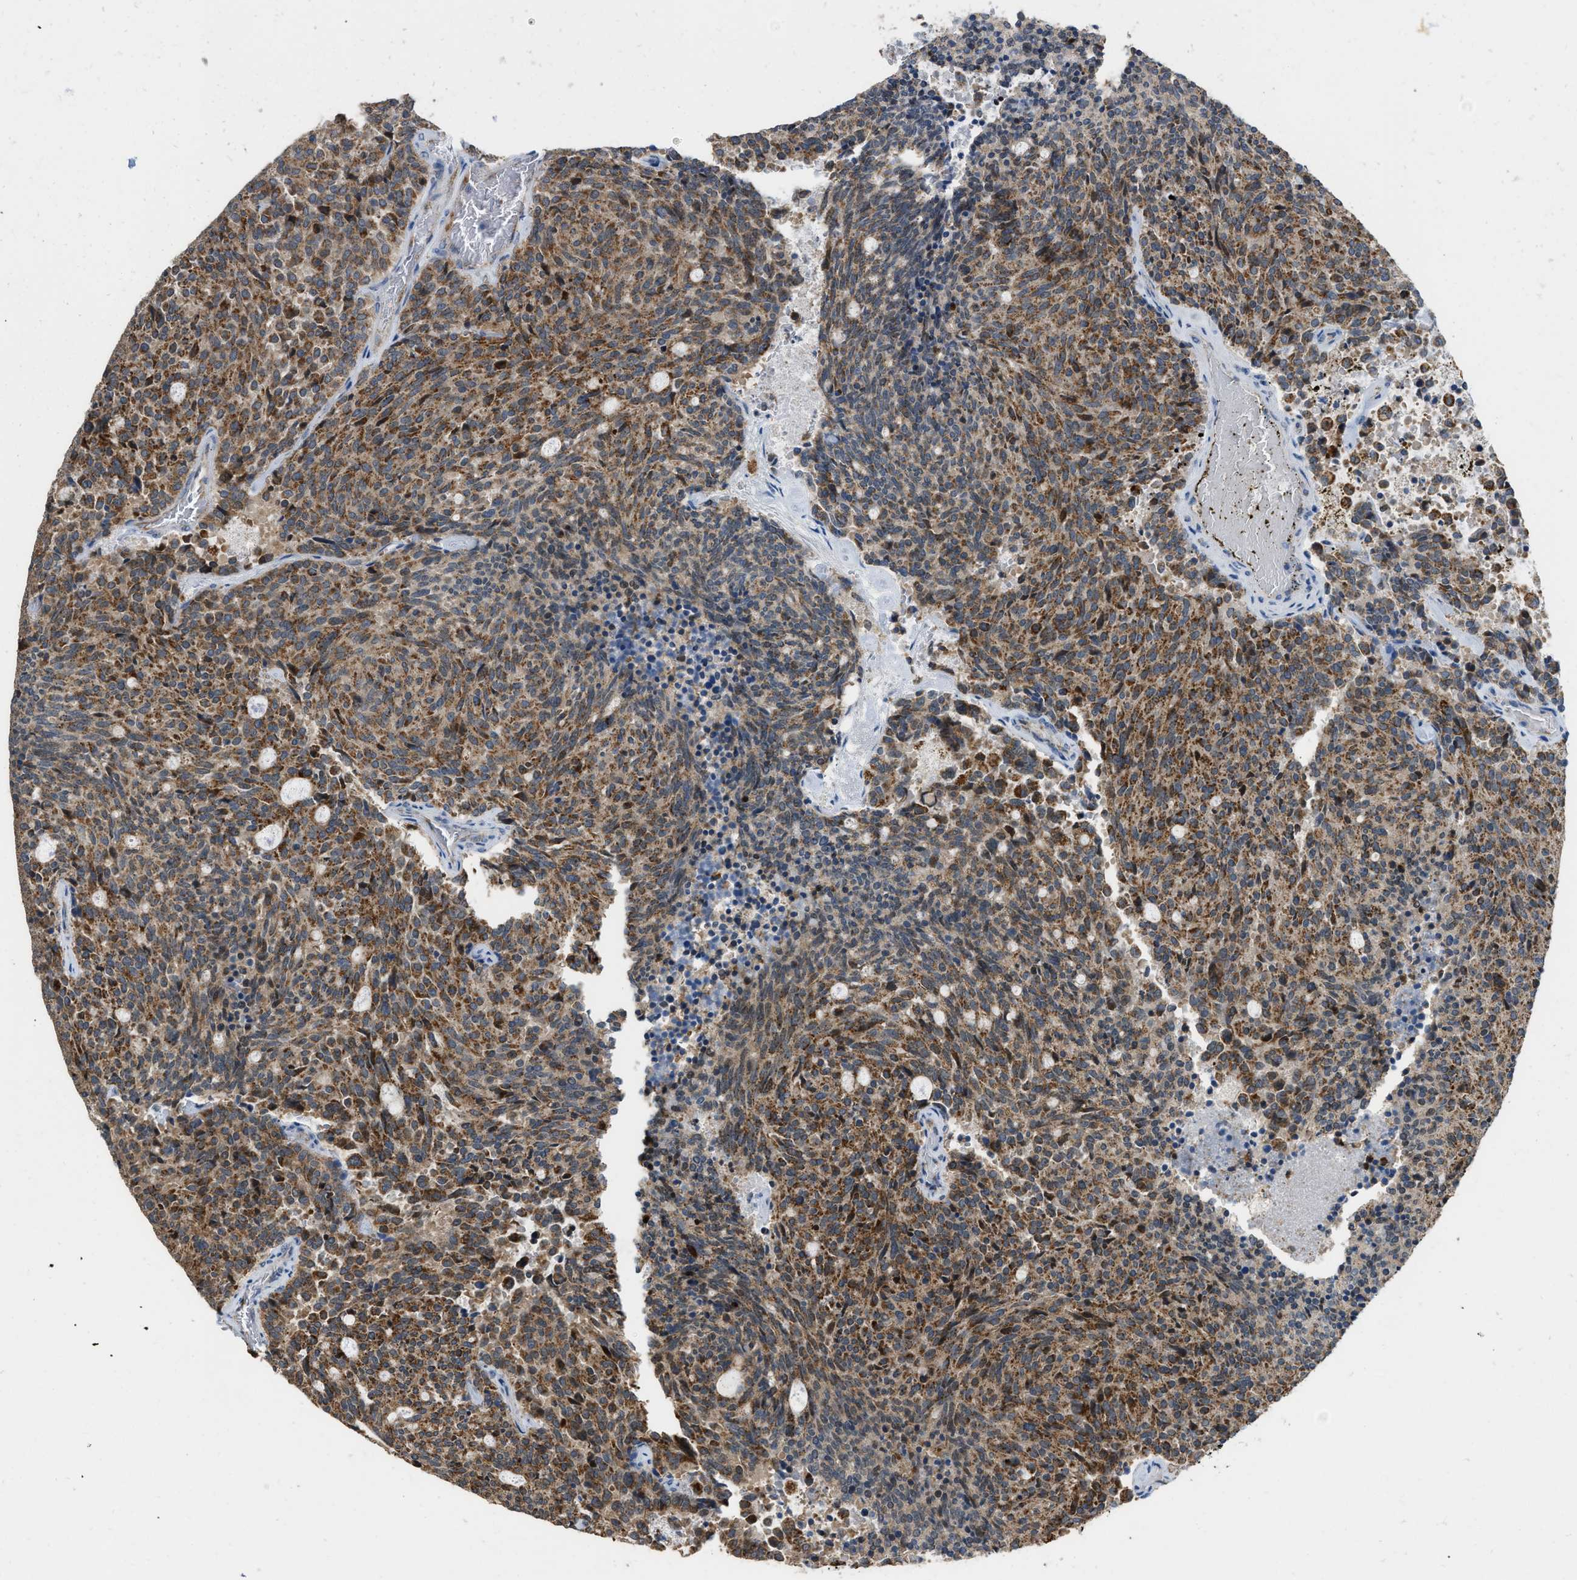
{"staining": {"intensity": "moderate", "quantity": ">75%", "location": "cytoplasmic/membranous"}, "tissue": "carcinoid", "cell_type": "Tumor cells", "image_type": "cancer", "snomed": [{"axis": "morphology", "description": "Carcinoid, malignant, NOS"}, {"axis": "topography", "description": "Pancreas"}], "caption": "IHC (DAB (3,3'-diaminobenzidine)) staining of human malignant carcinoid exhibits moderate cytoplasmic/membranous protein expression in approximately >75% of tumor cells.", "gene": "ETFB", "patient": {"sex": "female", "age": 54}}